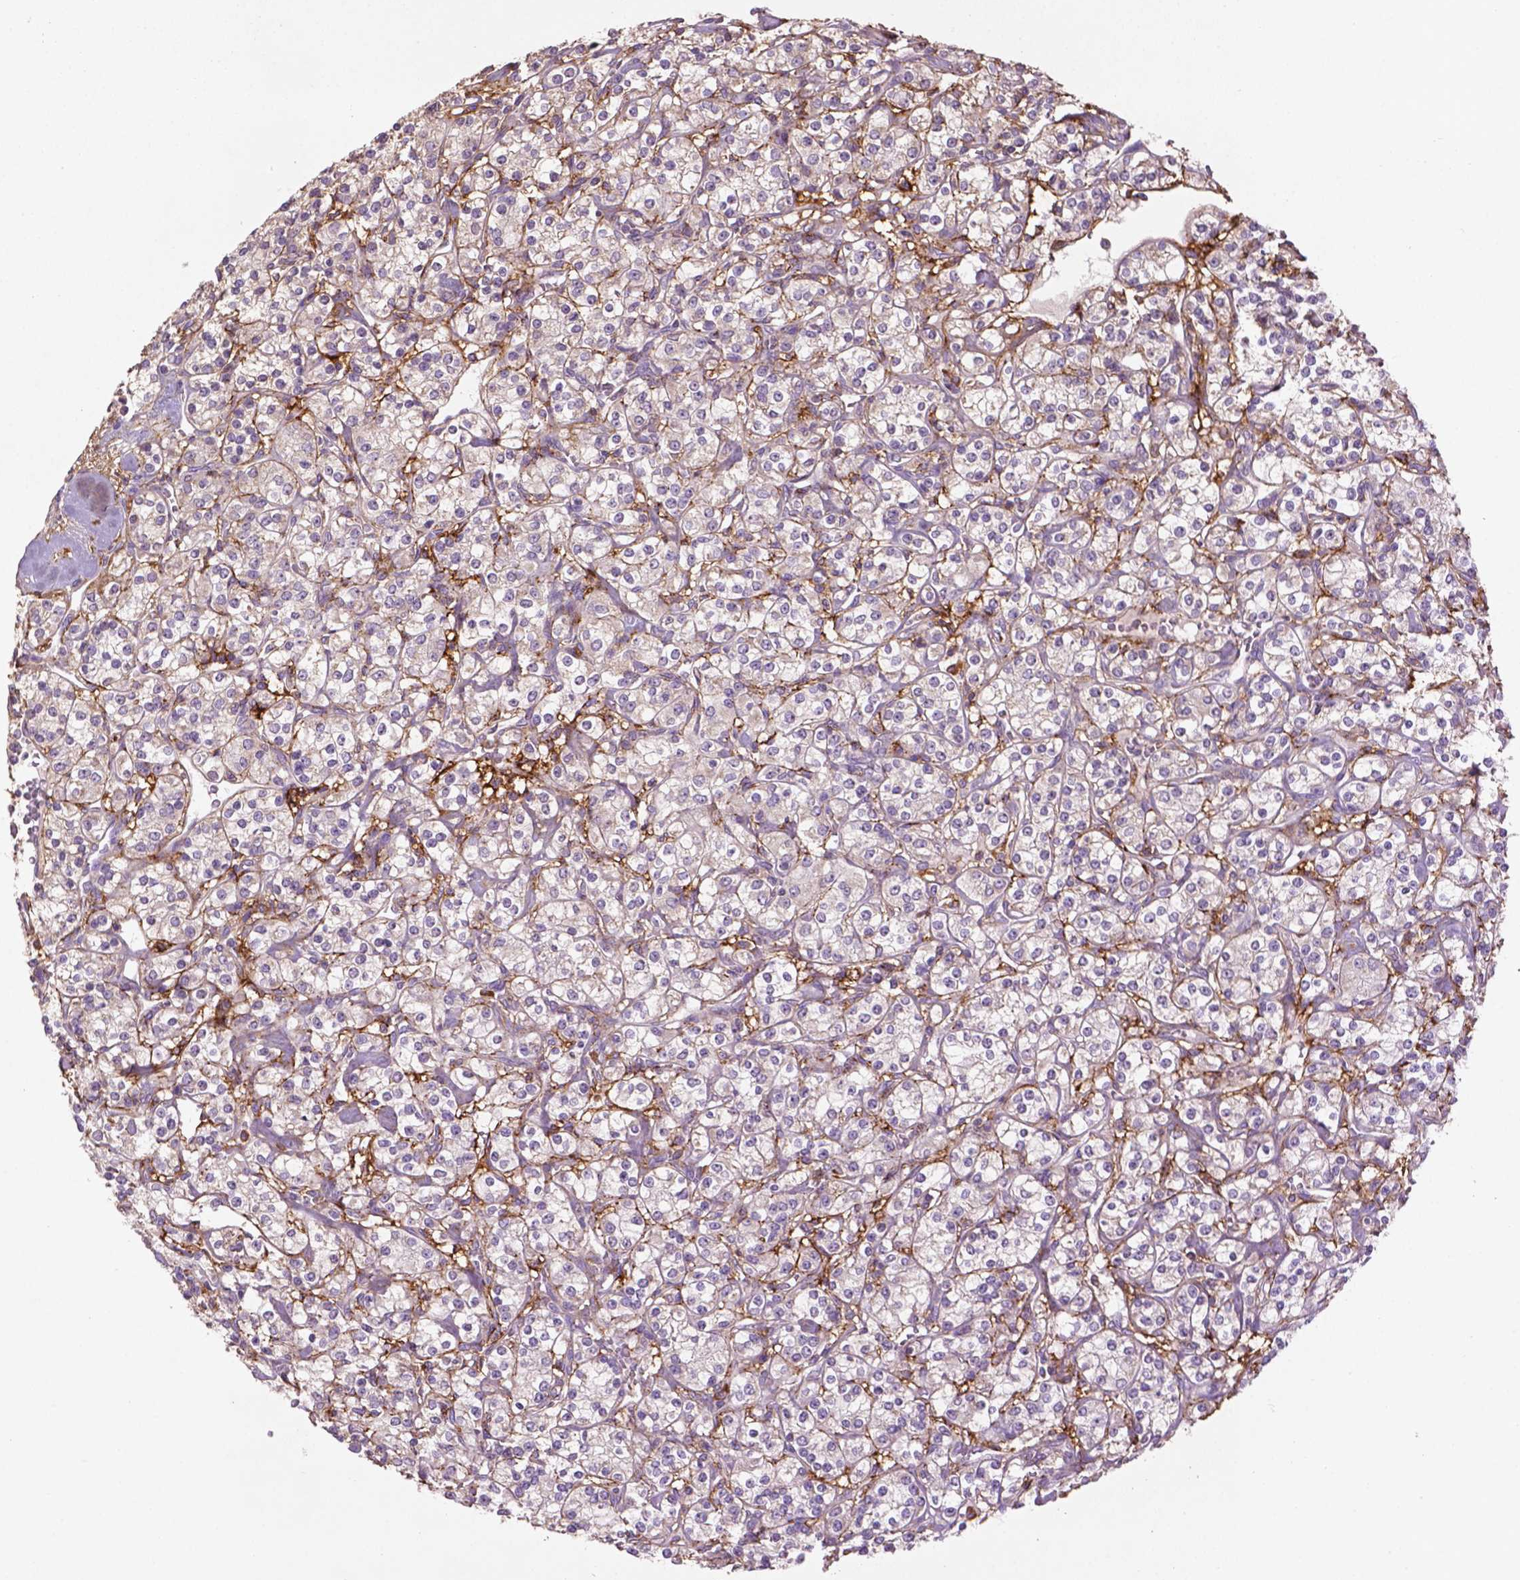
{"staining": {"intensity": "negative", "quantity": "none", "location": "none"}, "tissue": "renal cancer", "cell_type": "Tumor cells", "image_type": "cancer", "snomed": [{"axis": "morphology", "description": "Adenocarcinoma, NOS"}, {"axis": "topography", "description": "Kidney"}], "caption": "Immunohistochemistry (IHC) histopathology image of neoplastic tissue: human renal adenocarcinoma stained with DAB (3,3'-diaminobenzidine) displays no significant protein expression in tumor cells. Brightfield microscopy of IHC stained with DAB (3,3'-diaminobenzidine) (brown) and hematoxylin (blue), captured at high magnification.", "gene": "LRRC3C", "patient": {"sex": "male", "age": 77}}